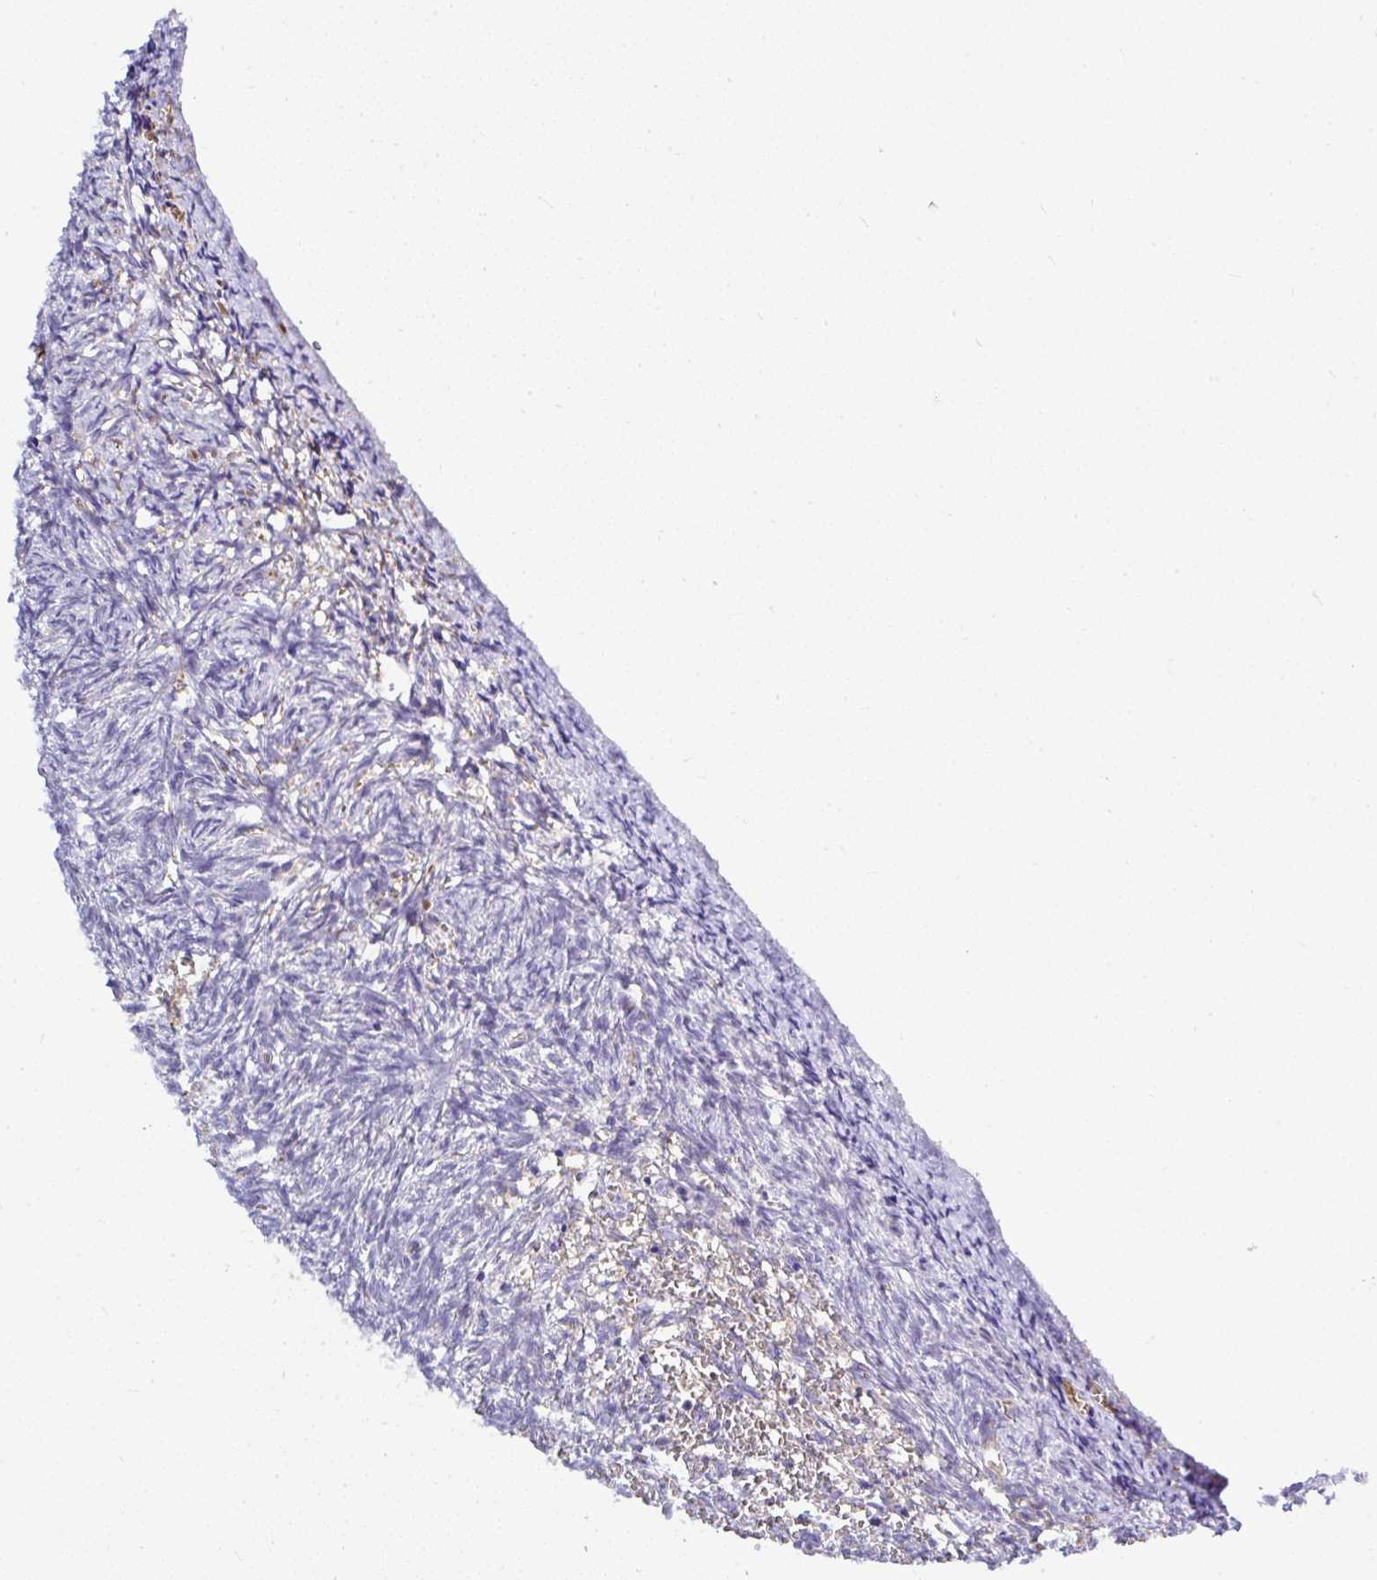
{"staining": {"intensity": "moderate", "quantity": ">75%", "location": "cytoplasmic/membranous"}, "tissue": "ovary", "cell_type": "Follicle cells", "image_type": "normal", "snomed": [{"axis": "morphology", "description": "Normal tissue, NOS"}, {"axis": "topography", "description": "Ovary"}], "caption": "This photomicrograph reveals immunohistochemistry (IHC) staining of unremarkable human ovary, with medium moderate cytoplasmic/membranous expression in about >75% of follicle cells.", "gene": "DEPDC5", "patient": {"sex": "female", "age": 67}}